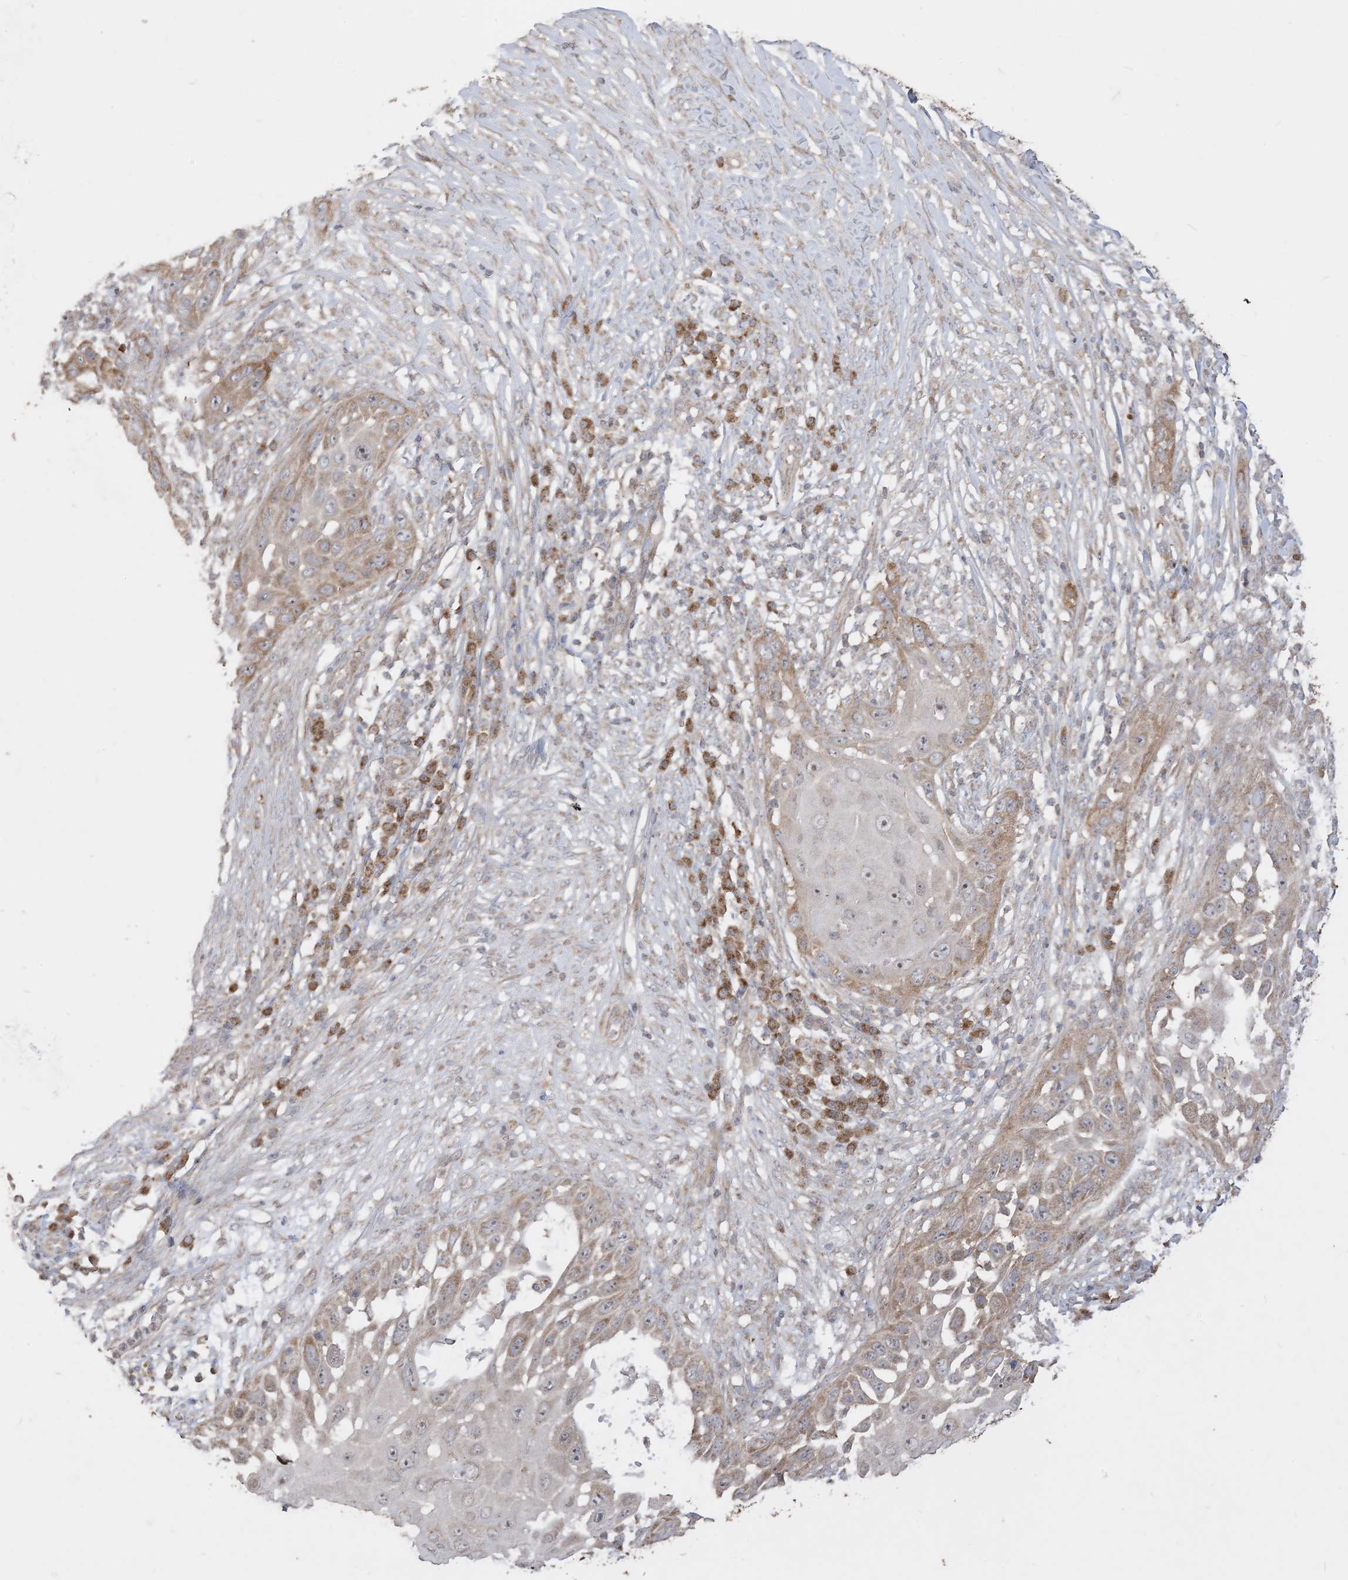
{"staining": {"intensity": "strong", "quantity": ">75%", "location": "cytoplasmic/membranous"}, "tissue": "skin cancer", "cell_type": "Tumor cells", "image_type": "cancer", "snomed": [{"axis": "morphology", "description": "Squamous cell carcinoma, NOS"}, {"axis": "topography", "description": "Skin"}], "caption": "A high-resolution photomicrograph shows IHC staining of skin squamous cell carcinoma, which shows strong cytoplasmic/membranous staining in approximately >75% of tumor cells.", "gene": "SIRT3", "patient": {"sex": "female", "age": 44}}